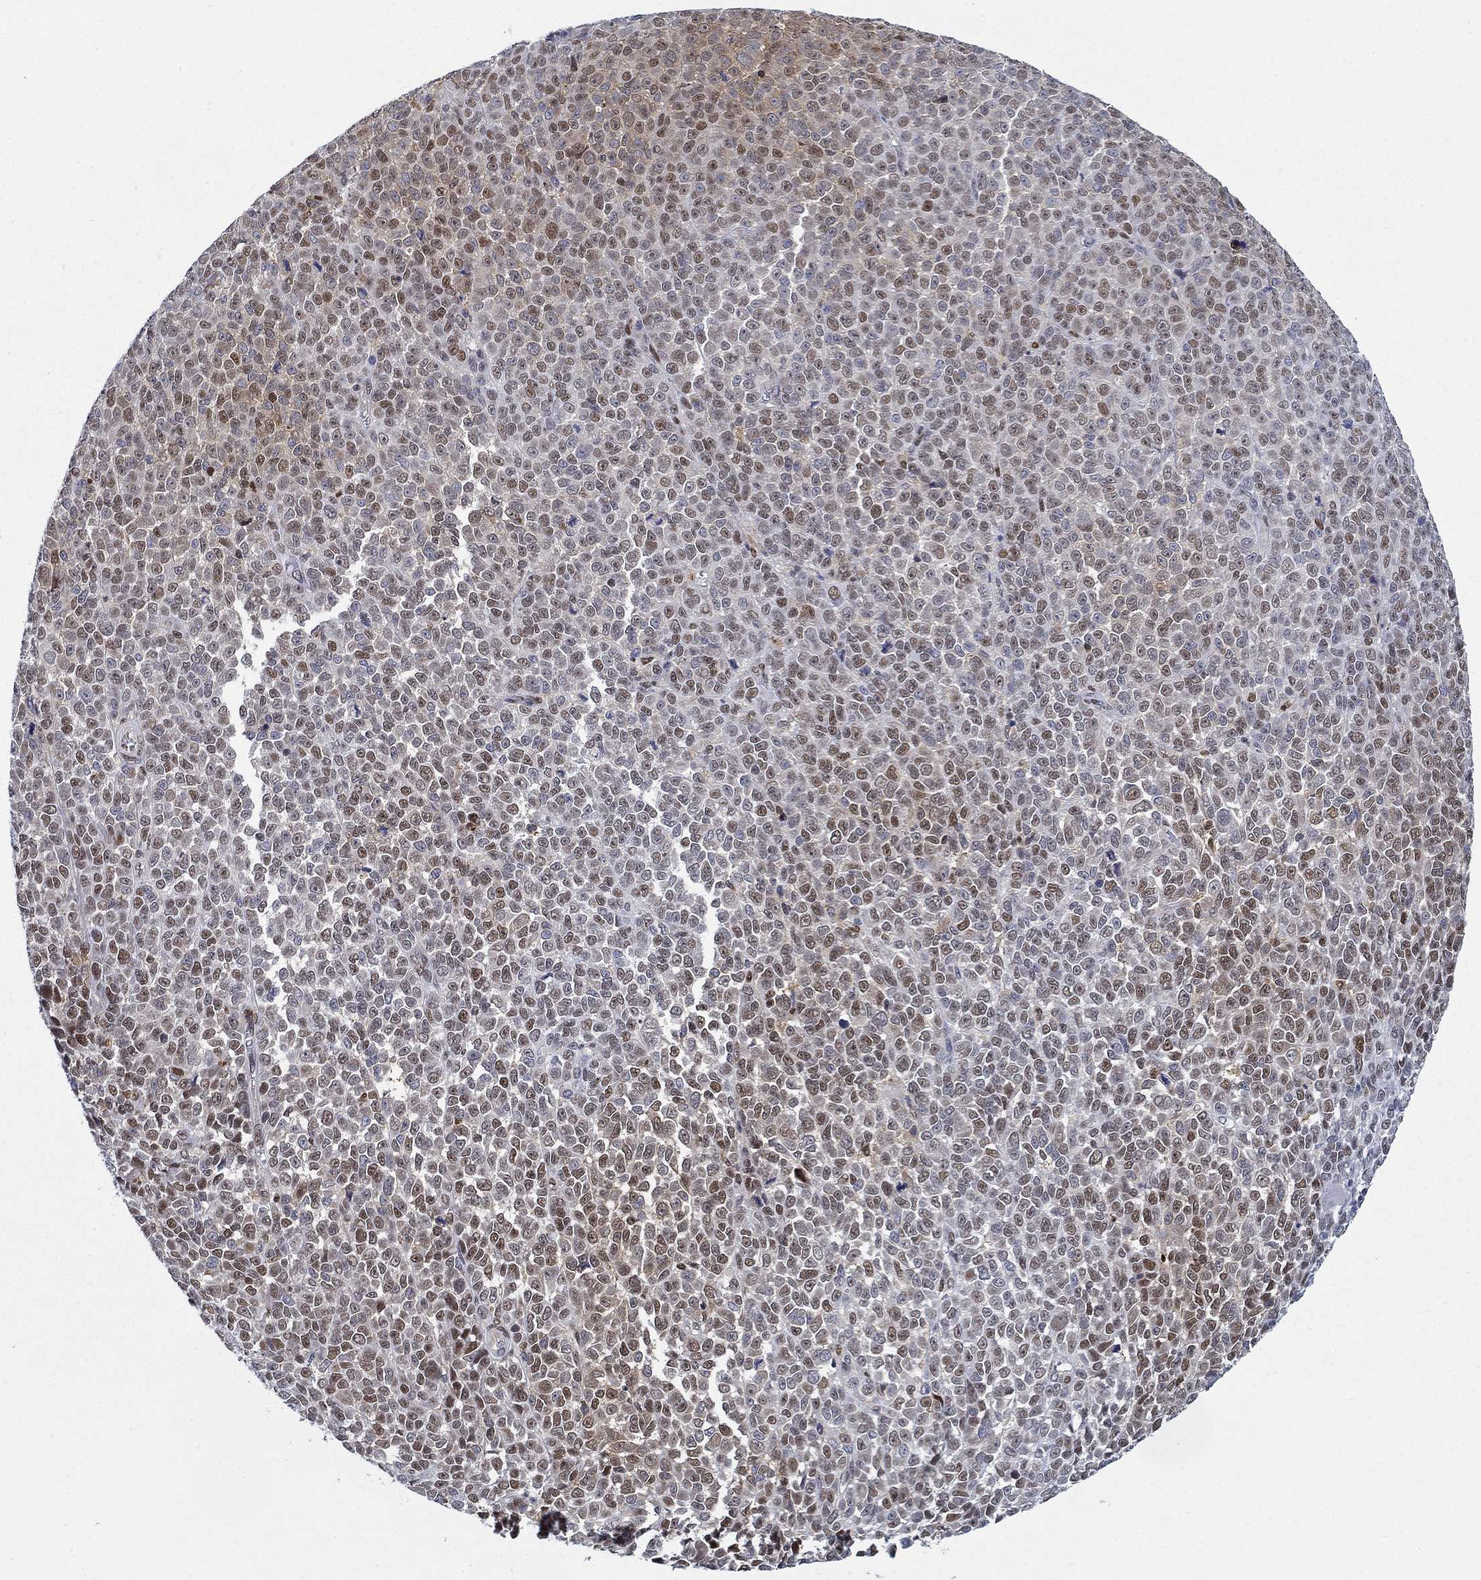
{"staining": {"intensity": "moderate", "quantity": "<25%", "location": "cytoplasmic/membranous"}, "tissue": "melanoma", "cell_type": "Tumor cells", "image_type": "cancer", "snomed": [{"axis": "morphology", "description": "Malignant melanoma, NOS"}, {"axis": "topography", "description": "Skin"}], "caption": "Malignant melanoma tissue shows moderate cytoplasmic/membranous positivity in approximately <25% of tumor cells, visualized by immunohistochemistry. Nuclei are stained in blue.", "gene": "ZNF594", "patient": {"sex": "female", "age": 95}}